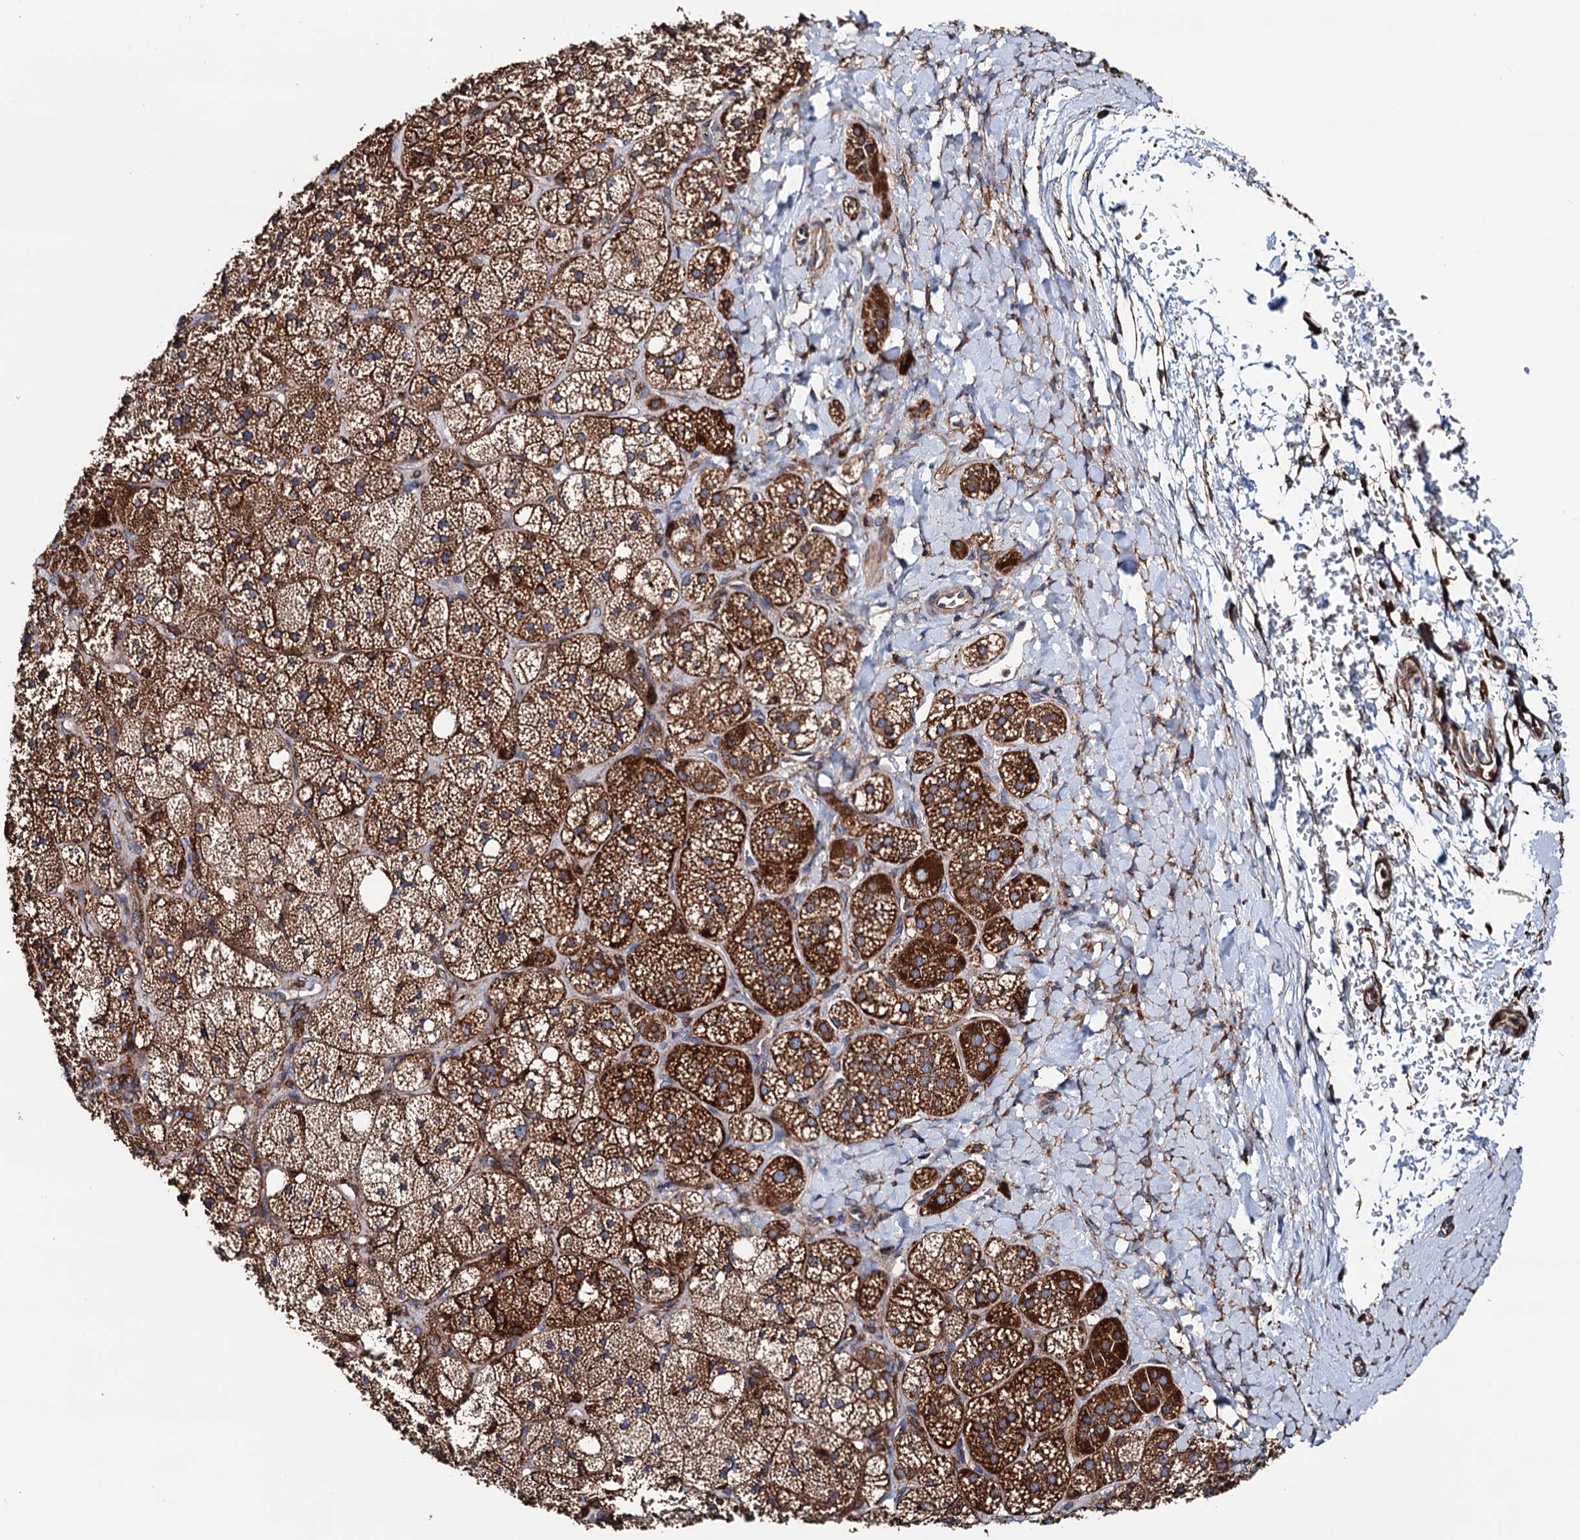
{"staining": {"intensity": "strong", "quantity": "25%-75%", "location": "cytoplasmic/membranous"}, "tissue": "adrenal gland", "cell_type": "Glandular cells", "image_type": "normal", "snomed": [{"axis": "morphology", "description": "Normal tissue, NOS"}, {"axis": "topography", "description": "Adrenal gland"}], "caption": "A brown stain highlights strong cytoplasmic/membranous staining of a protein in glandular cells of normal adrenal gland.", "gene": "ERP29", "patient": {"sex": "male", "age": 61}}